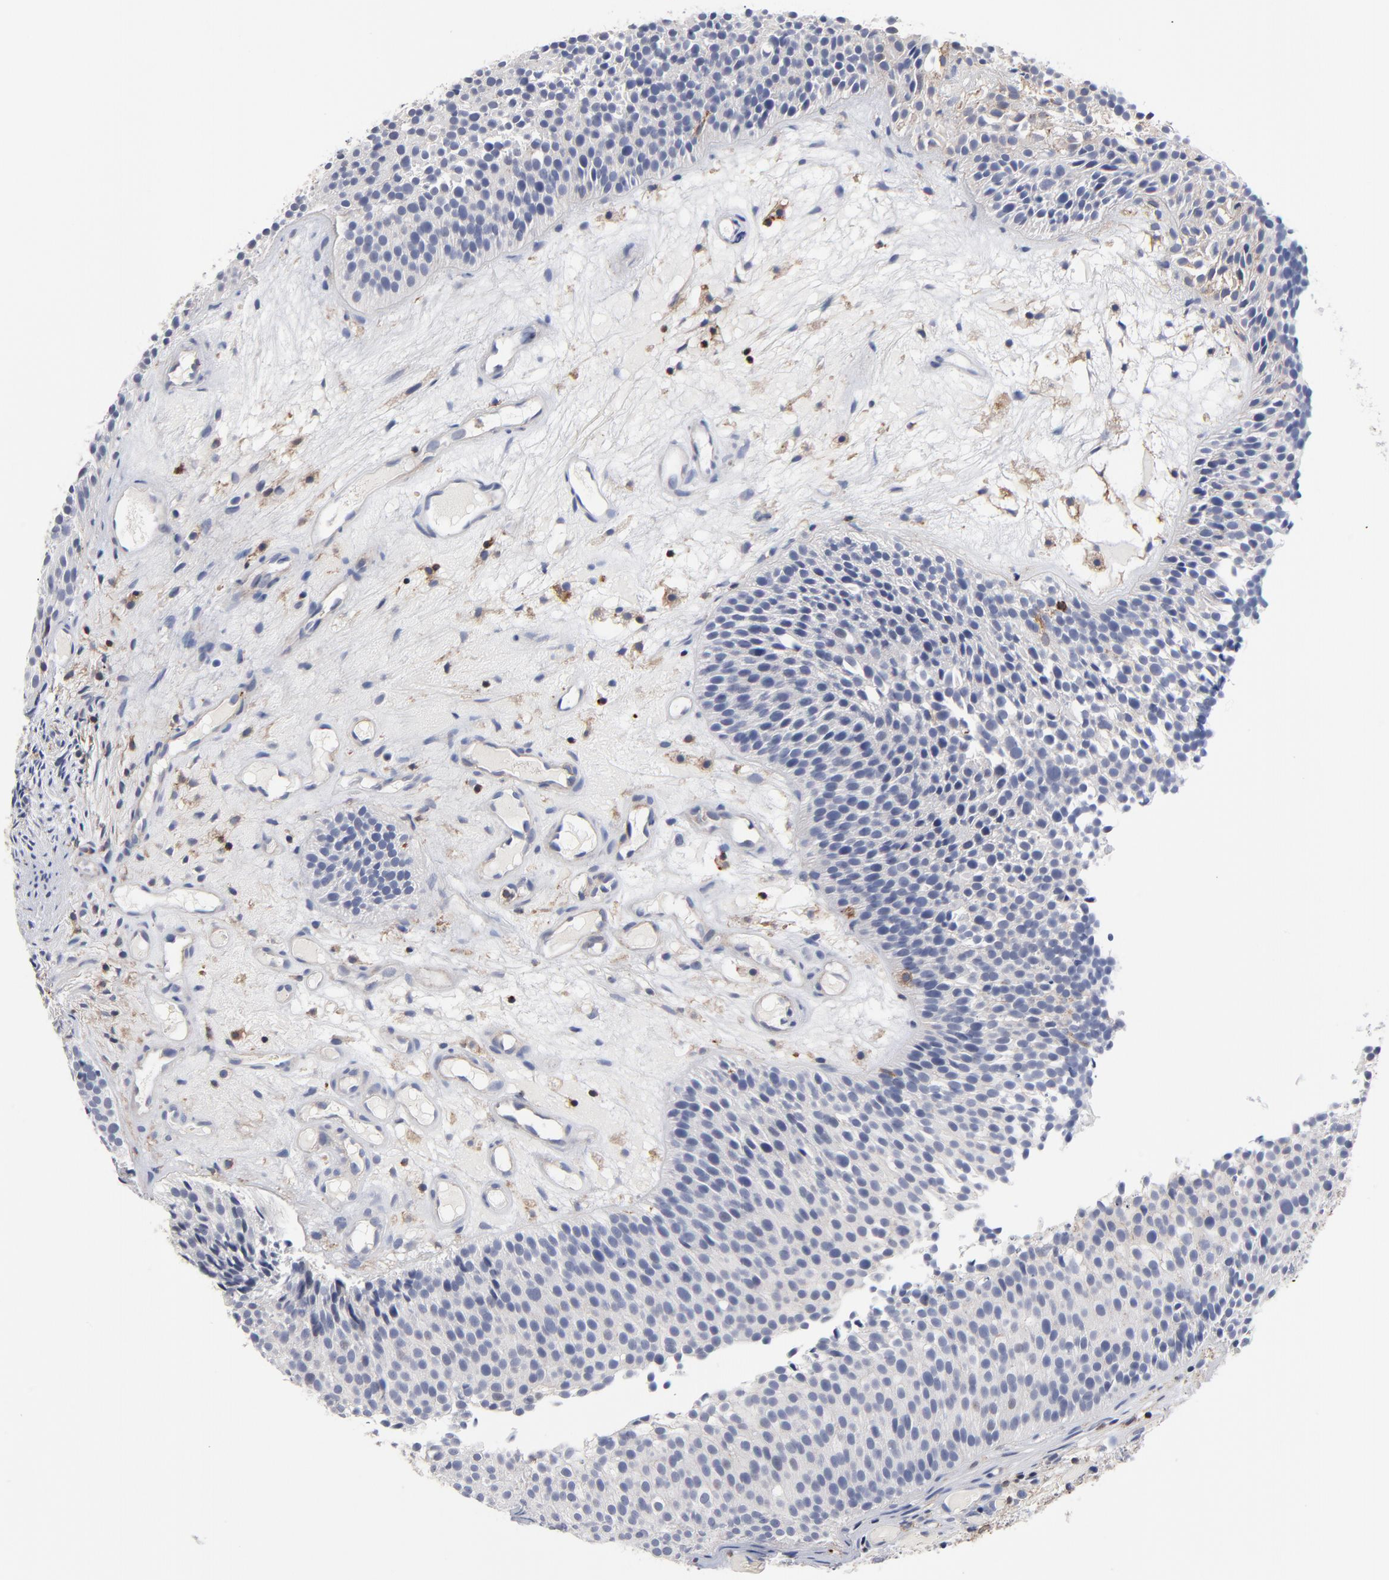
{"staining": {"intensity": "negative", "quantity": "none", "location": "none"}, "tissue": "urothelial cancer", "cell_type": "Tumor cells", "image_type": "cancer", "snomed": [{"axis": "morphology", "description": "Urothelial carcinoma, Low grade"}, {"axis": "topography", "description": "Urinary bladder"}], "caption": "Immunohistochemistry (IHC) of human urothelial carcinoma (low-grade) exhibits no expression in tumor cells.", "gene": "PDLIM2", "patient": {"sex": "male", "age": 85}}